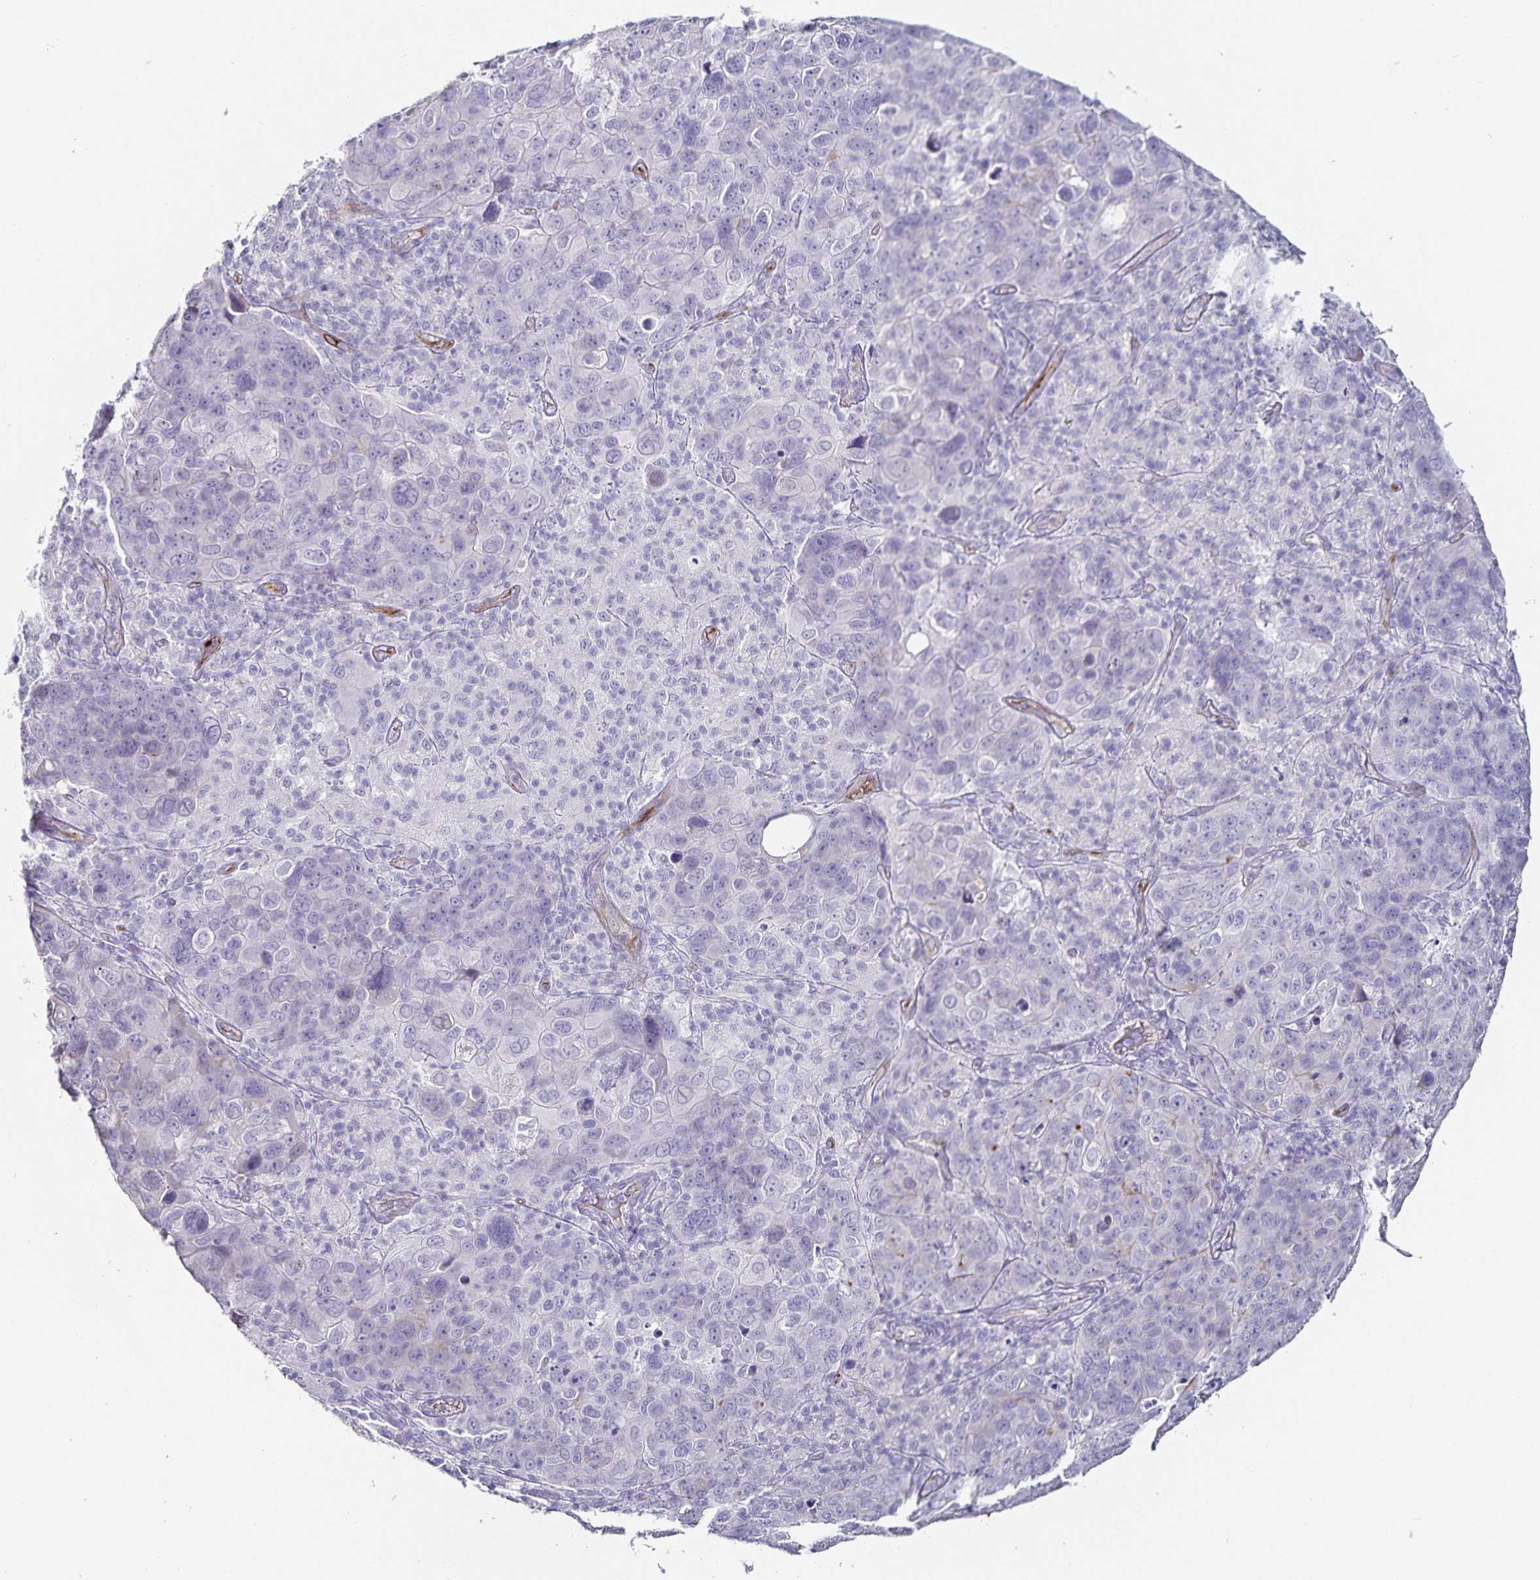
{"staining": {"intensity": "negative", "quantity": "none", "location": "none"}, "tissue": "cervical cancer", "cell_type": "Tumor cells", "image_type": "cancer", "snomed": [{"axis": "morphology", "description": "Squamous cell carcinoma, NOS"}, {"axis": "topography", "description": "Cervix"}], "caption": "This photomicrograph is of squamous cell carcinoma (cervical) stained with immunohistochemistry to label a protein in brown with the nuclei are counter-stained blue. There is no positivity in tumor cells.", "gene": "PODXL", "patient": {"sex": "female", "age": 44}}